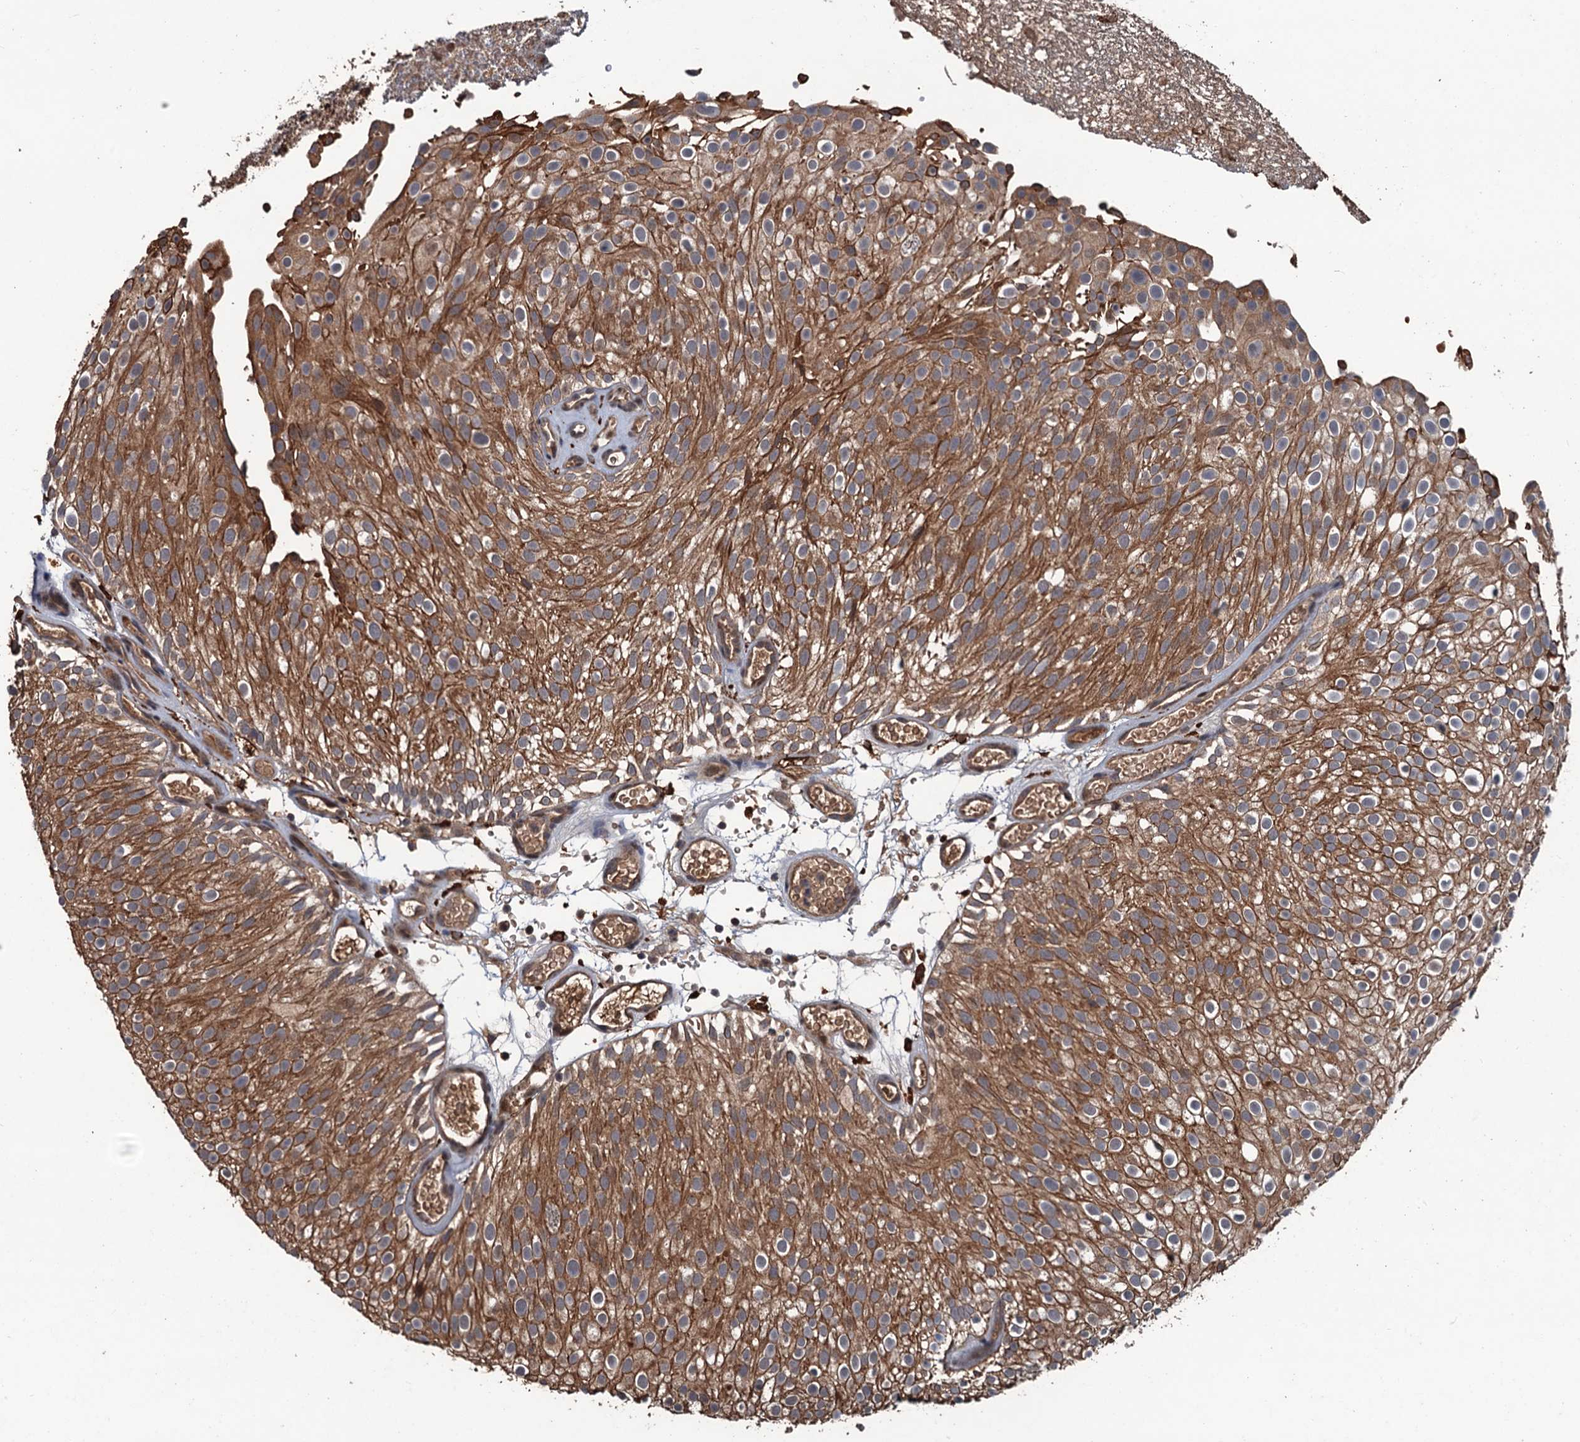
{"staining": {"intensity": "moderate", "quantity": ">75%", "location": "cytoplasmic/membranous"}, "tissue": "urothelial cancer", "cell_type": "Tumor cells", "image_type": "cancer", "snomed": [{"axis": "morphology", "description": "Urothelial carcinoma, Low grade"}, {"axis": "topography", "description": "Urinary bladder"}], "caption": "Immunohistochemical staining of urothelial cancer exhibits moderate cytoplasmic/membranous protein staining in about >75% of tumor cells.", "gene": "ZNF438", "patient": {"sex": "male", "age": 78}}